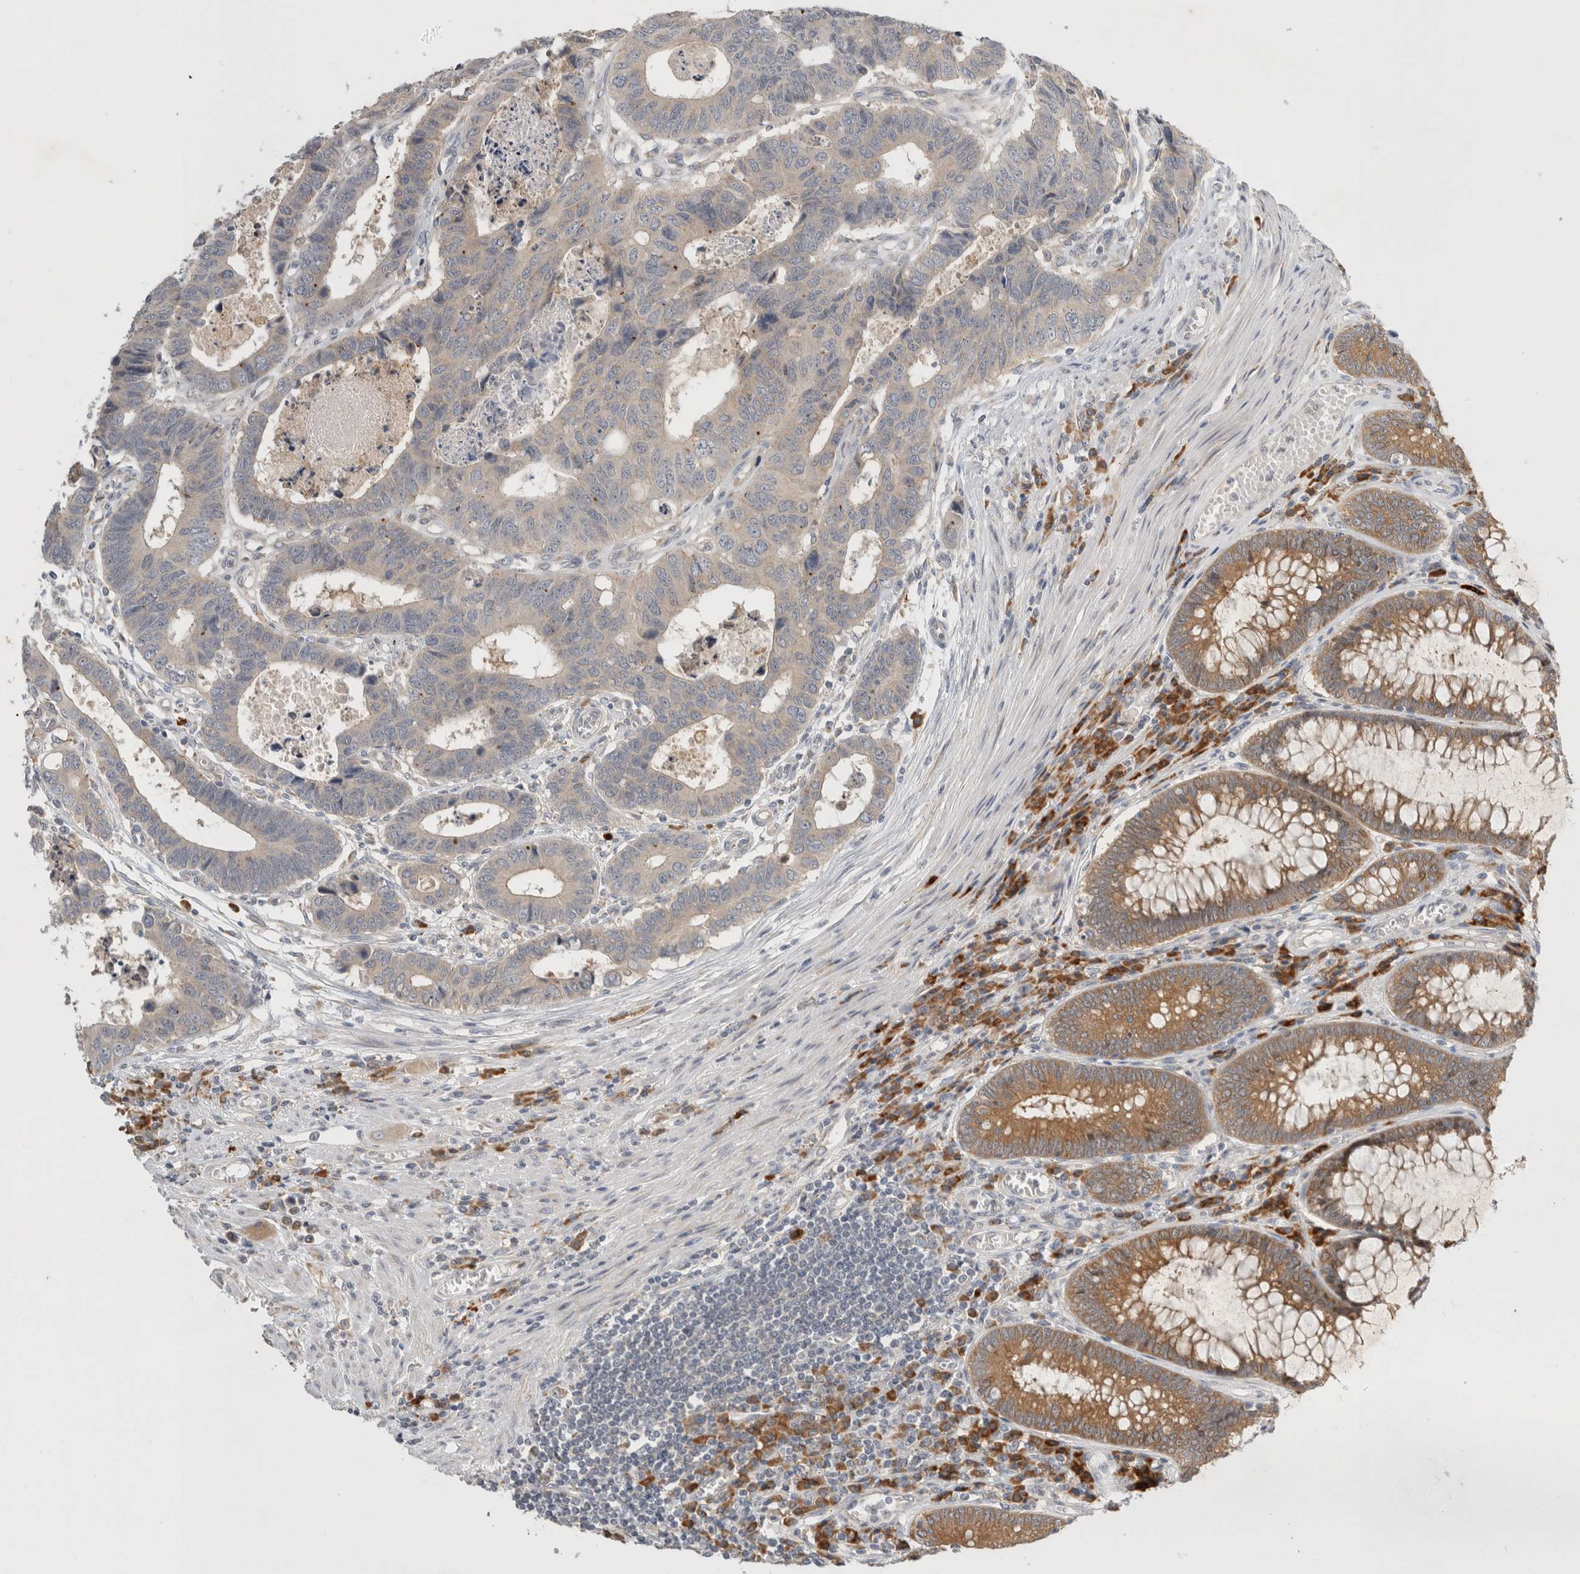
{"staining": {"intensity": "negative", "quantity": "none", "location": "none"}, "tissue": "colorectal cancer", "cell_type": "Tumor cells", "image_type": "cancer", "snomed": [{"axis": "morphology", "description": "Adenocarcinoma, NOS"}, {"axis": "topography", "description": "Rectum"}], "caption": "High magnification brightfield microscopy of adenocarcinoma (colorectal) stained with DAB (brown) and counterstained with hematoxylin (blue): tumor cells show no significant staining.", "gene": "NEDD4L", "patient": {"sex": "male", "age": 84}}